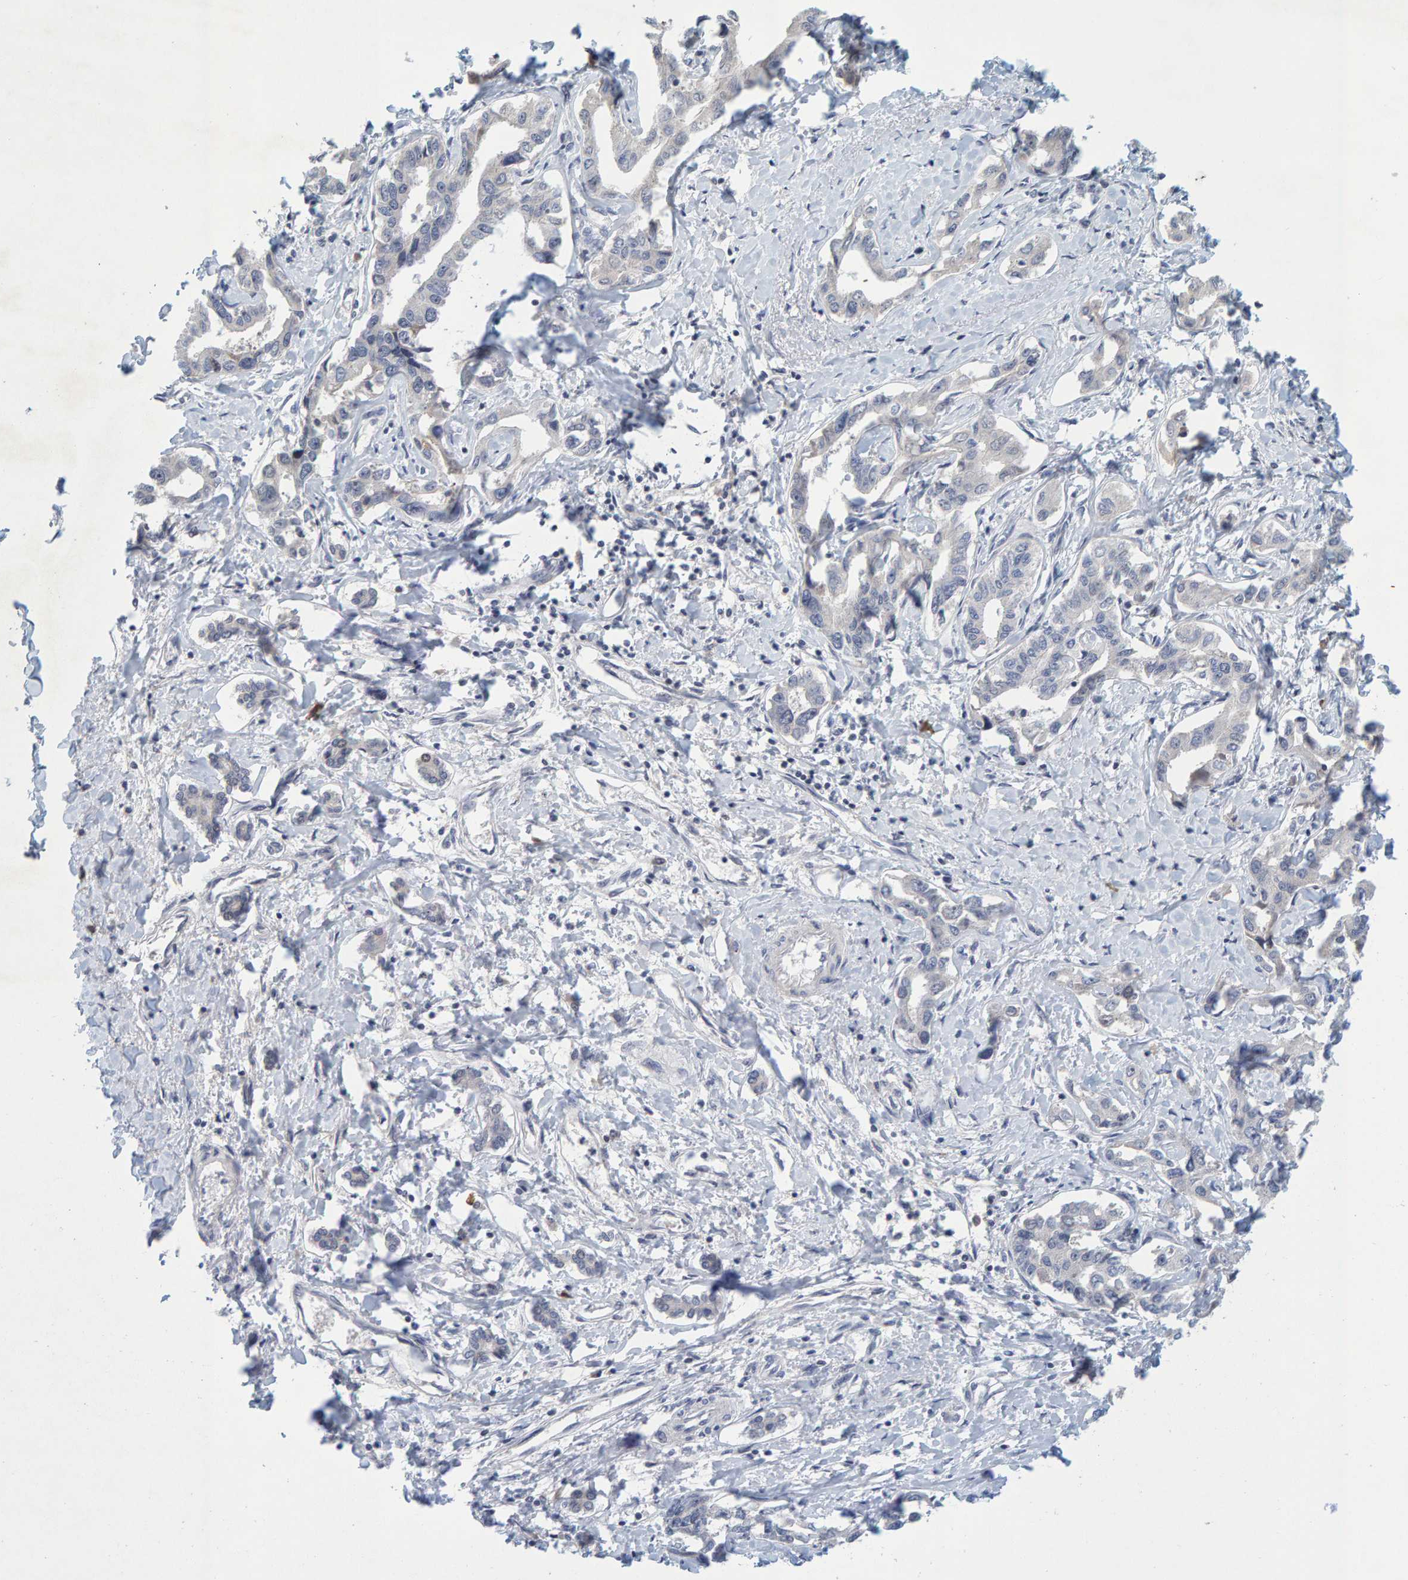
{"staining": {"intensity": "negative", "quantity": "none", "location": "none"}, "tissue": "liver cancer", "cell_type": "Tumor cells", "image_type": "cancer", "snomed": [{"axis": "morphology", "description": "Cholangiocarcinoma"}, {"axis": "topography", "description": "Liver"}], "caption": "A high-resolution image shows immunohistochemistry staining of liver cholangiocarcinoma, which shows no significant positivity in tumor cells. Nuclei are stained in blue.", "gene": "ZNF77", "patient": {"sex": "male", "age": 59}}